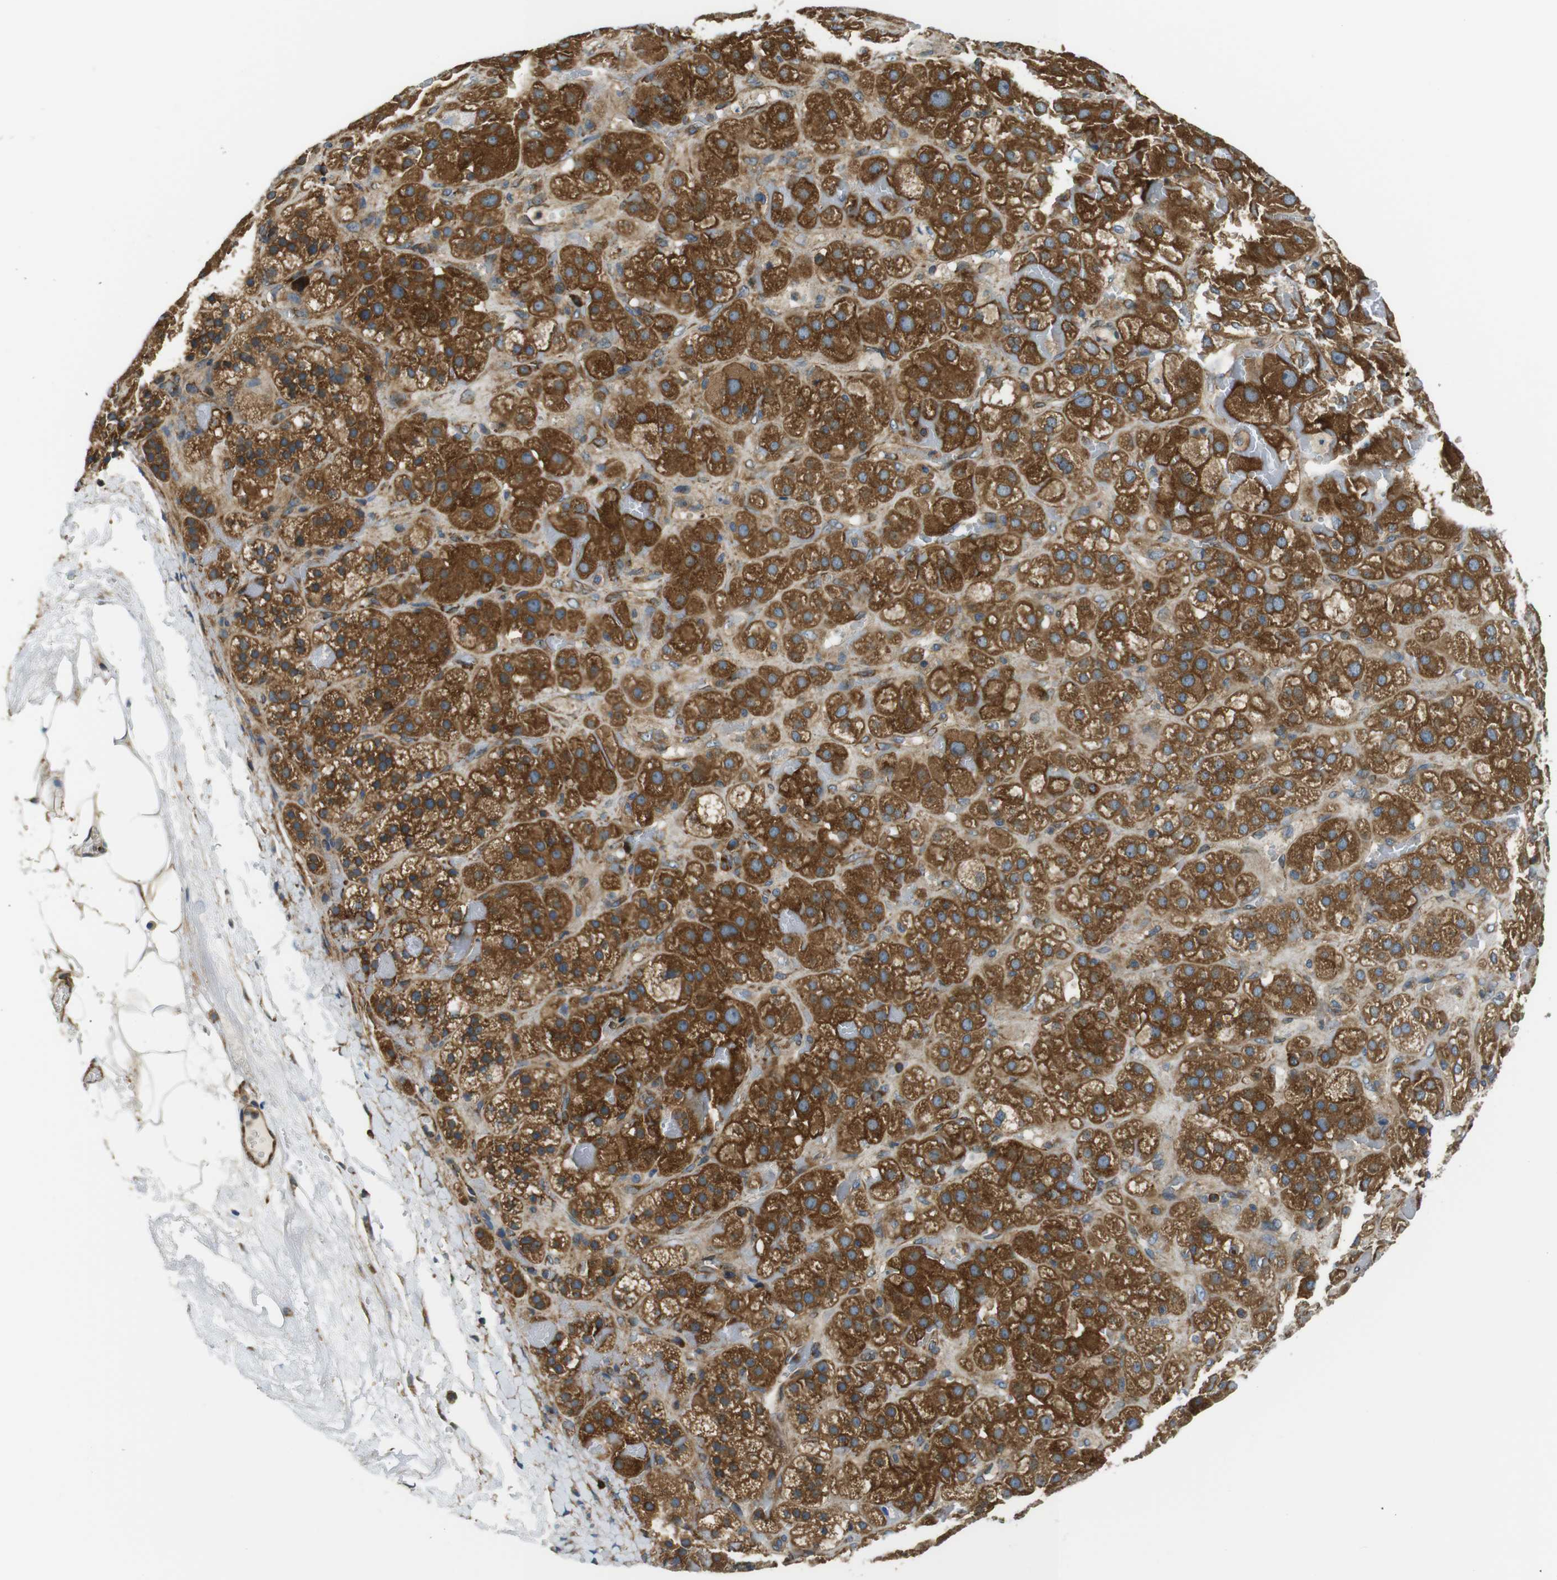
{"staining": {"intensity": "strong", "quantity": ">75%", "location": "cytoplasmic/membranous"}, "tissue": "adrenal gland", "cell_type": "Glandular cells", "image_type": "normal", "snomed": [{"axis": "morphology", "description": "Normal tissue, NOS"}, {"axis": "topography", "description": "Adrenal gland"}], "caption": "Protein staining of unremarkable adrenal gland shows strong cytoplasmic/membranous positivity in approximately >75% of glandular cells.", "gene": "TSC1", "patient": {"sex": "female", "age": 47}}